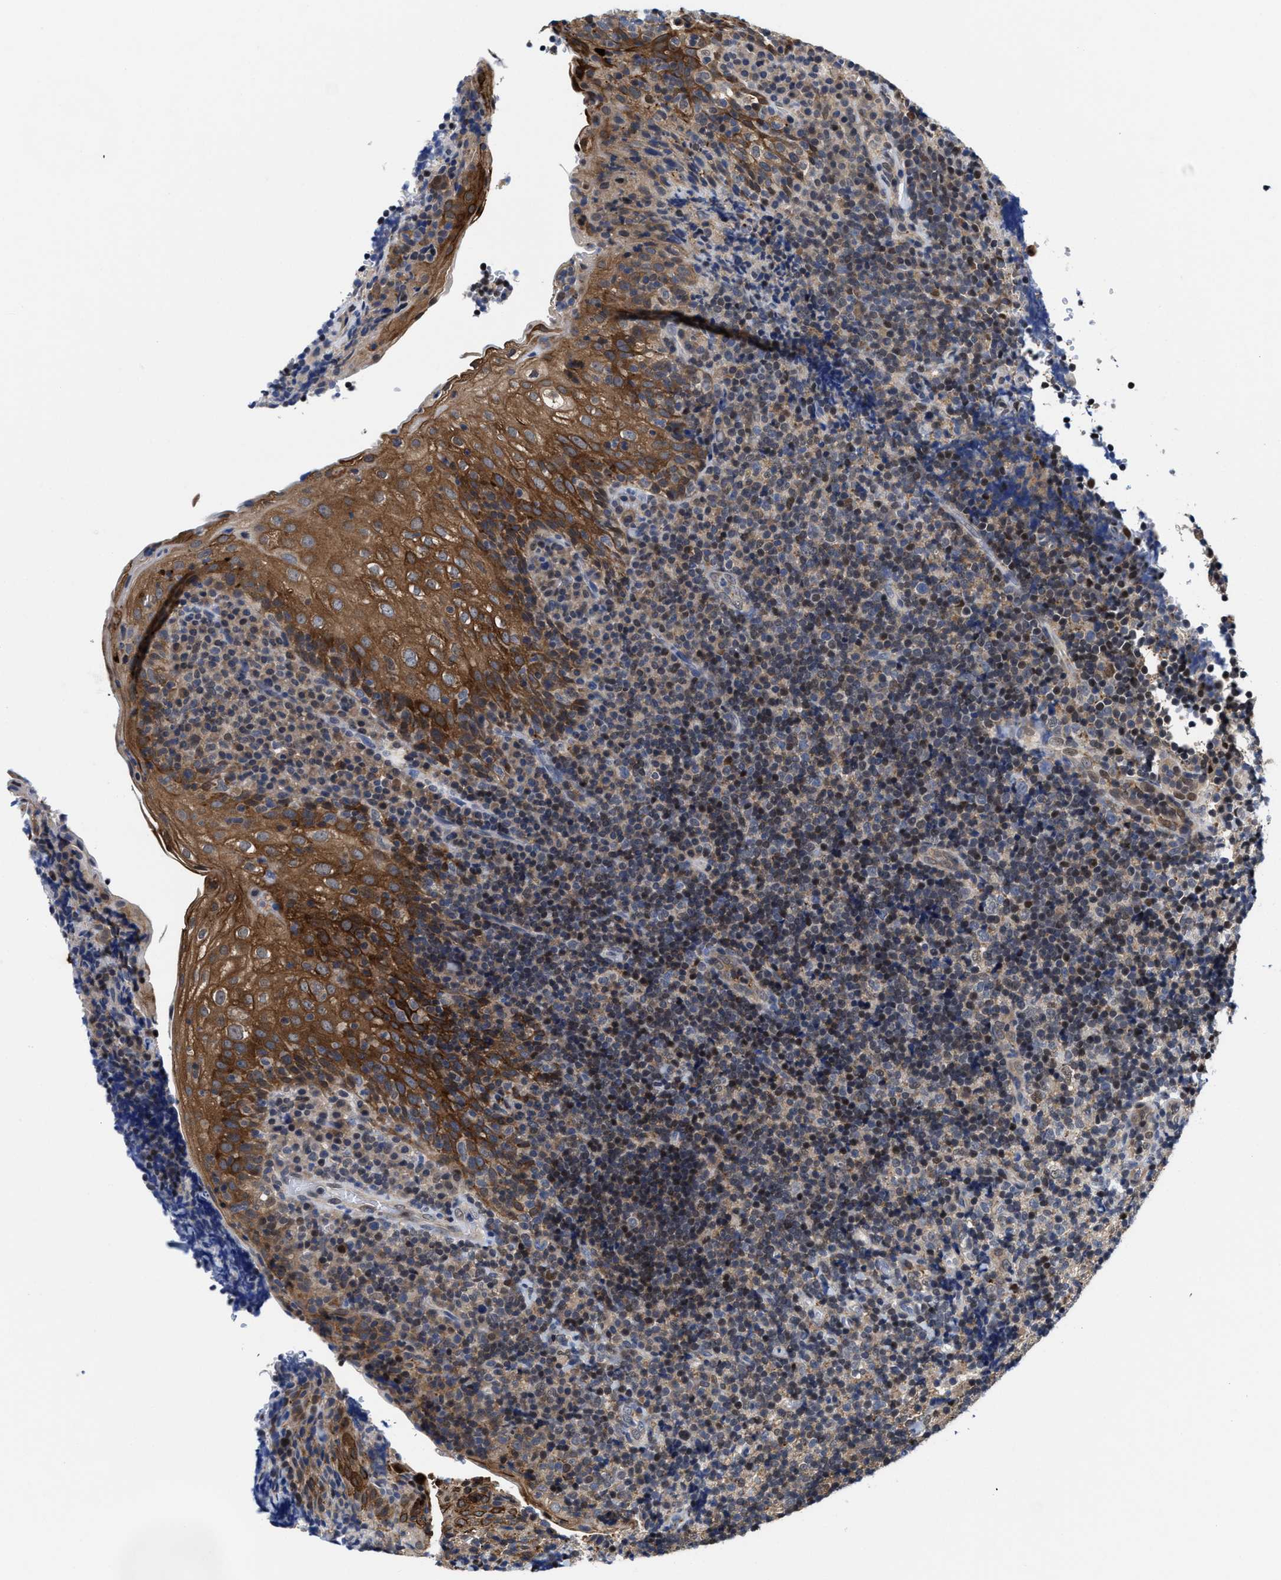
{"staining": {"intensity": "weak", "quantity": "25%-75%", "location": "cytoplasmic/membranous"}, "tissue": "tonsil", "cell_type": "Germinal center cells", "image_type": "normal", "snomed": [{"axis": "morphology", "description": "Normal tissue, NOS"}, {"axis": "topography", "description": "Tonsil"}], "caption": "Tonsil stained with IHC reveals weak cytoplasmic/membranous staining in approximately 25%-75% of germinal center cells.", "gene": "KIF12", "patient": {"sex": "male", "age": 37}}